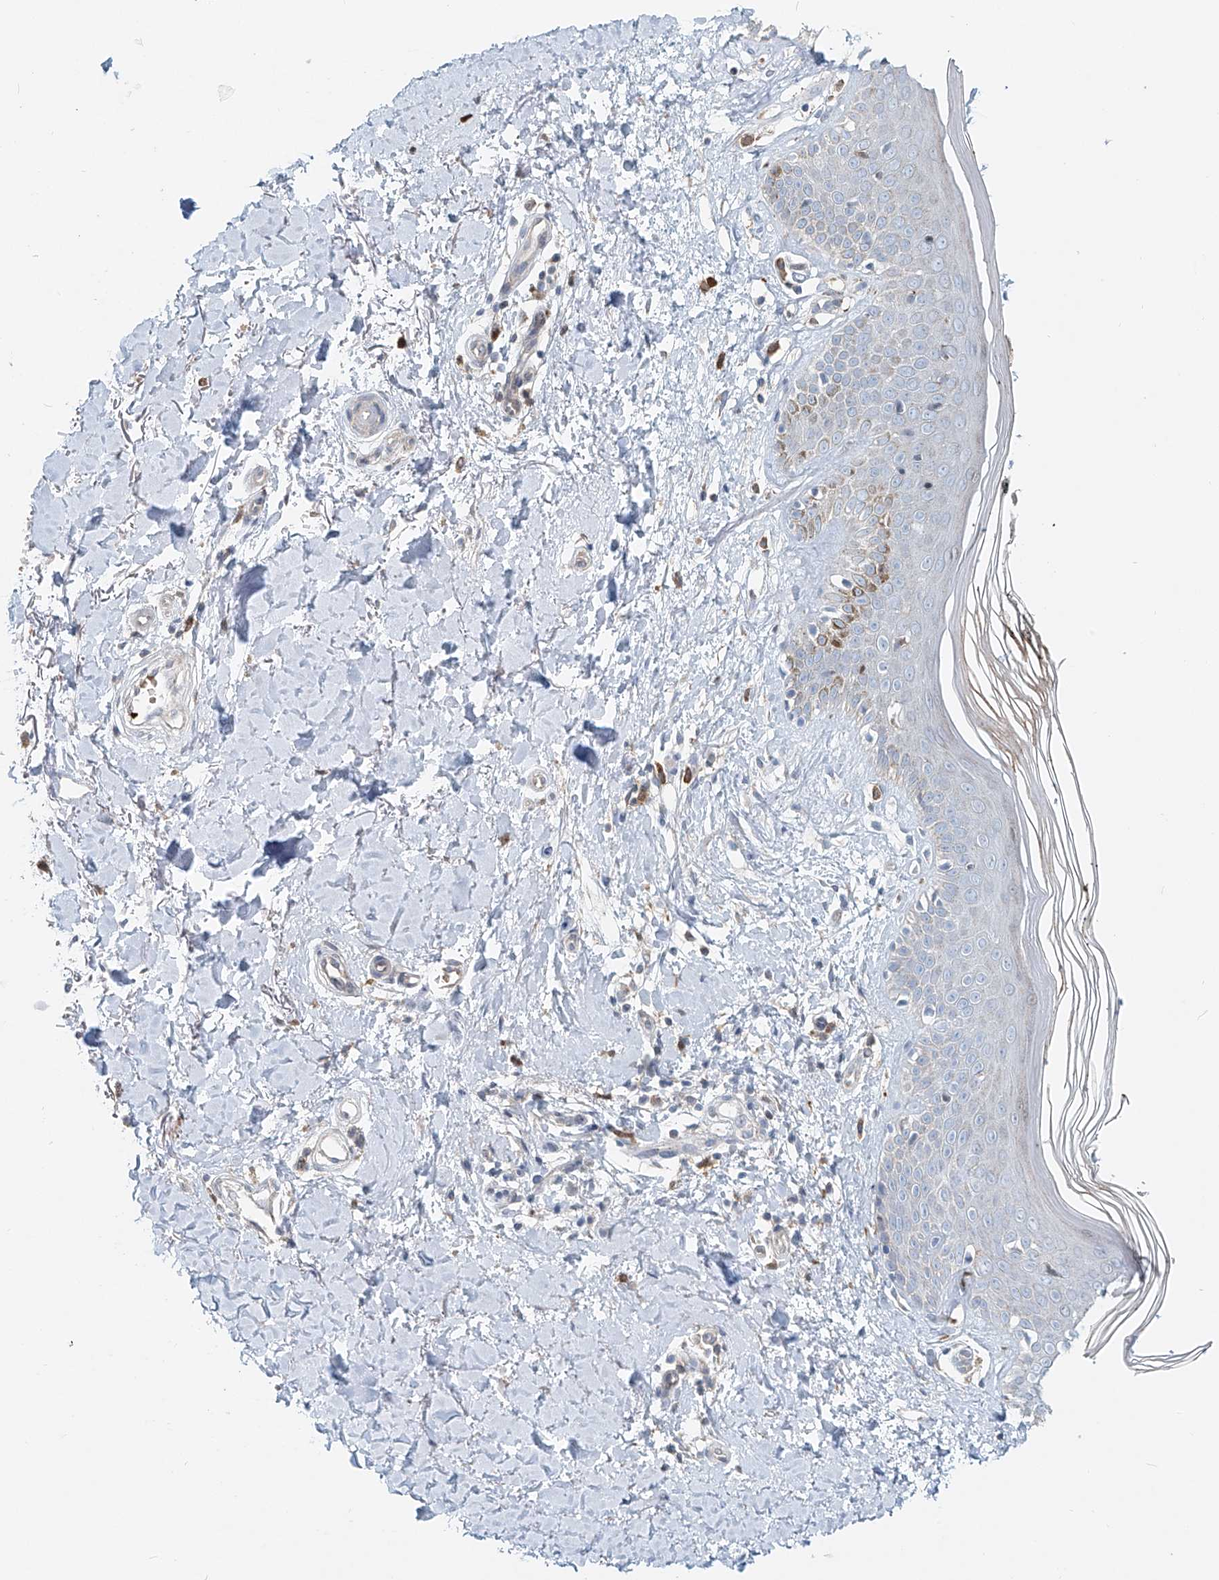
{"staining": {"intensity": "weak", "quantity": ">75%", "location": "cytoplasmic/membranous"}, "tissue": "skin", "cell_type": "Fibroblasts", "image_type": "normal", "snomed": [{"axis": "morphology", "description": "Normal tissue, NOS"}, {"axis": "topography", "description": "Skin"}], "caption": "A brown stain highlights weak cytoplasmic/membranous staining of a protein in fibroblasts of benign human skin. Nuclei are stained in blue.", "gene": "PTPRA", "patient": {"sex": "female", "age": 64}}